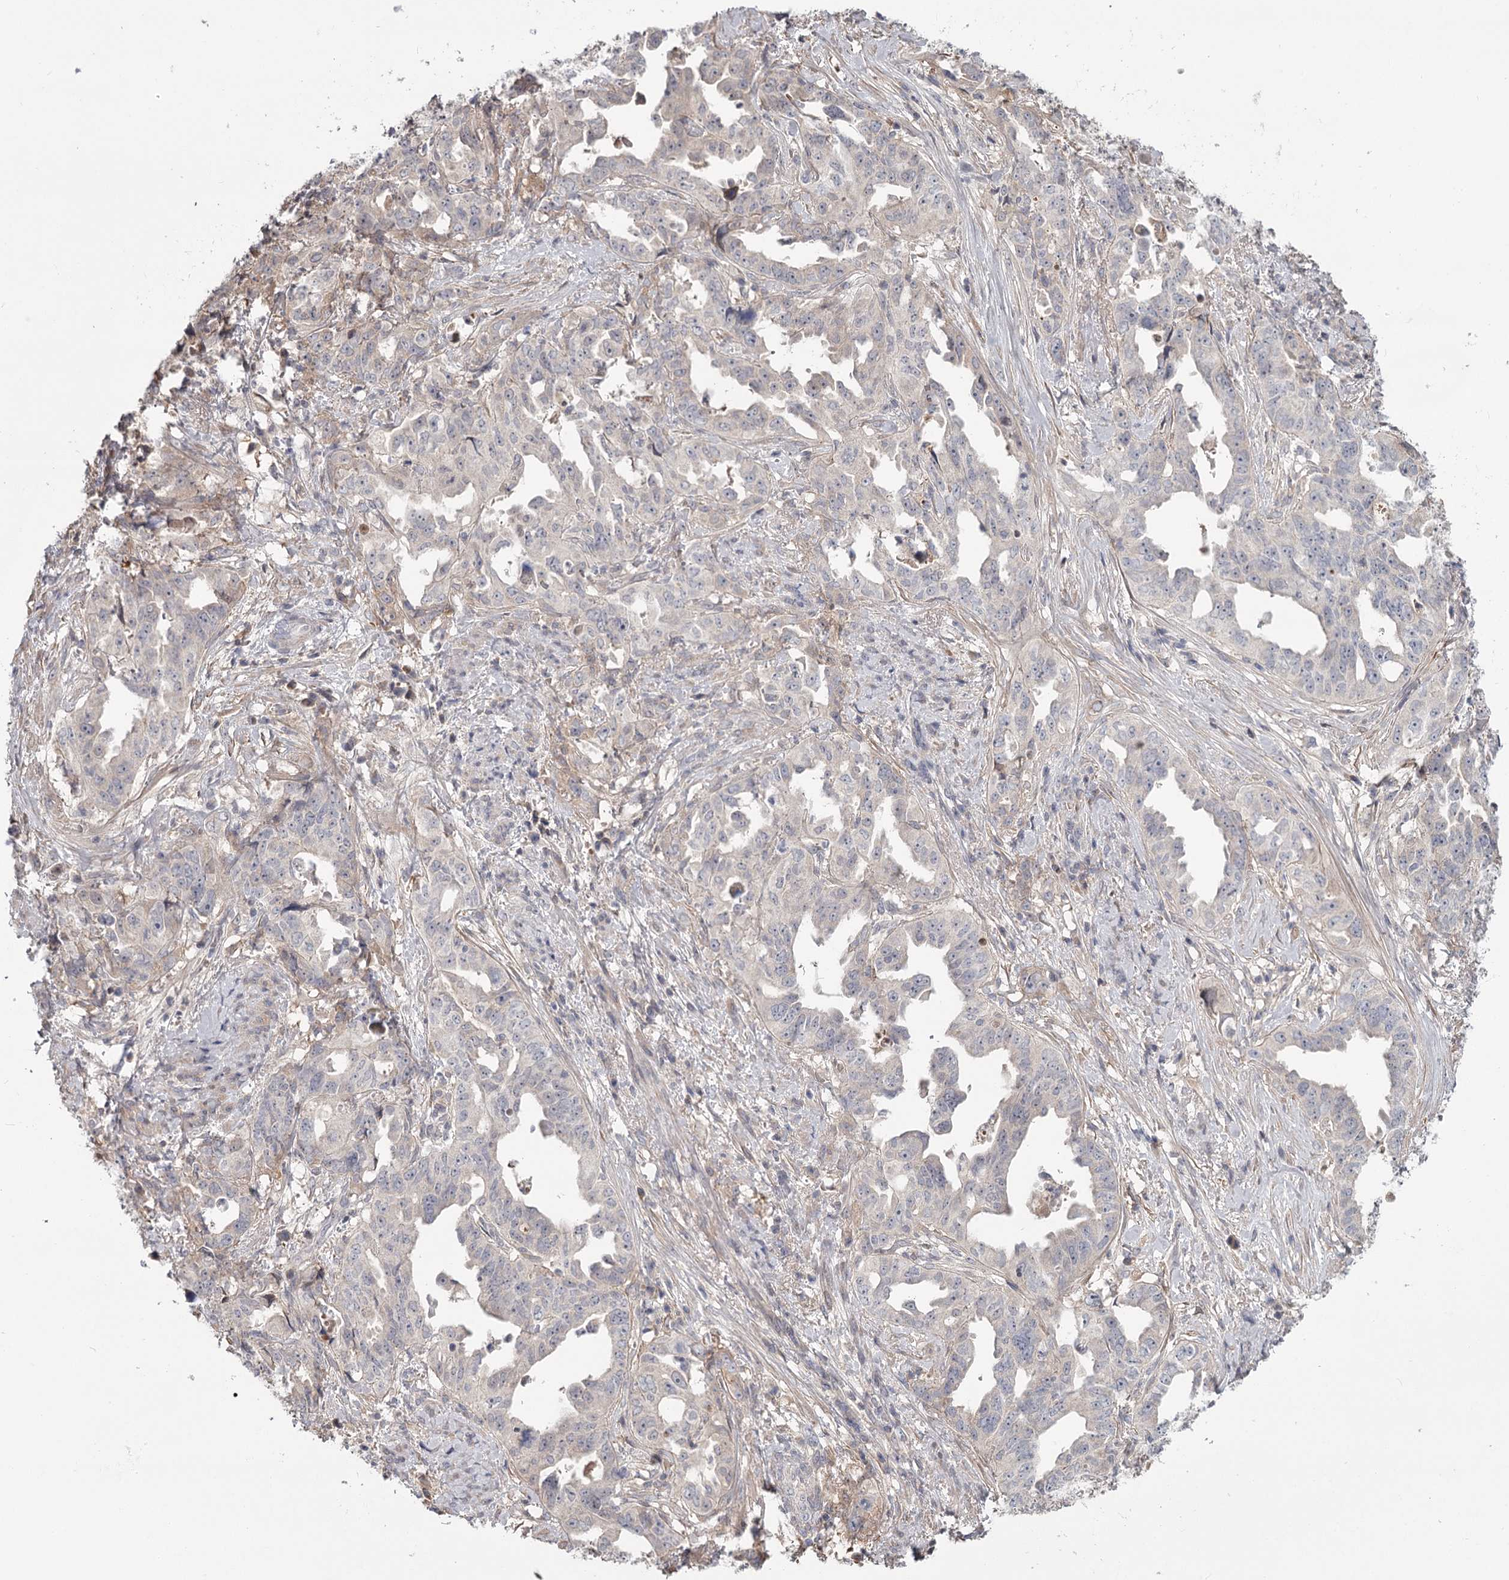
{"staining": {"intensity": "moderate", "quantity": "<25%", "location": "cytoplasmic/membranous"}, "tissue": "endometrial cancer", "cell_type": "Tumor cells", "image_type": "cancer", "snomed": [{"axis": "morphology", "description": "Adenocarcinoma, NOS"}, {"axis": "topography", "description": "Endometrium"}], "caption": "A high-resolution photomicrograph shows immunohistochemistry (IHC) staining of adenocarcinoma (endometrial), which demonstrates moderate cytoplasmic/membranous positivity in about <25% of tumor cells.", "gene": "DHRS9", "patient": {"sex": "female", "age": 65}}